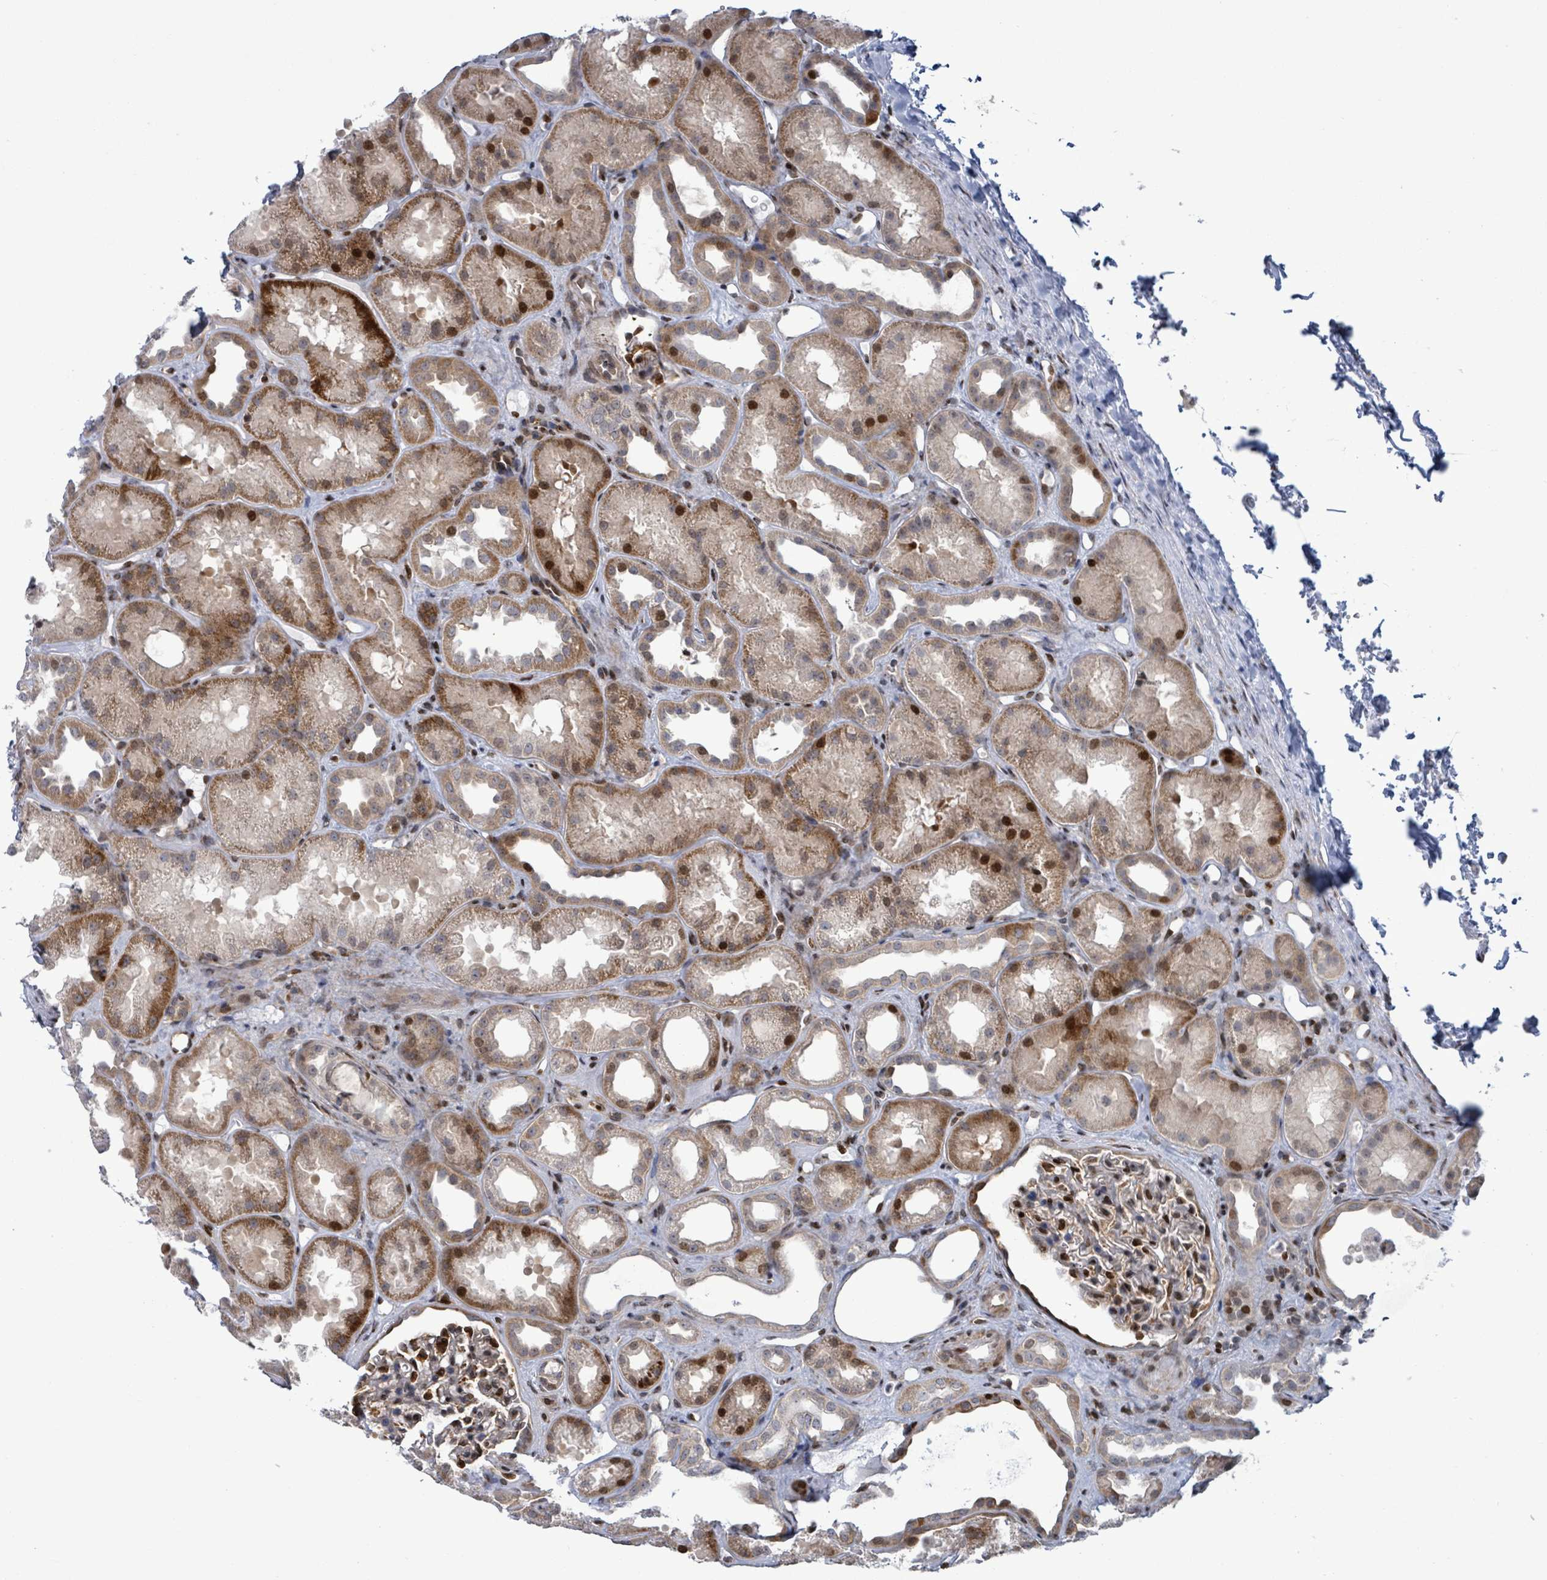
{"staining": {"intensity": "strong", "quantity": ">75%", "location": "nuclear"}, "tissue": "kidney", "cell_type": "Cells in glomeruli", "image_type": "normal", "snomed": [{"axis": "morphology", "description": "Normal tissue, NOS"}, {"axis": "topography", "description": "Kidney"}], "caption": "A photomicrograph of human kidney stained for a protein demonstrates strong nuclear brown staining in cells in glomeruli. The staining was performed using DAB (3,3'-diaminobenzidine) to visualize the protein expression in brown, while the nuclei were stained in blue with hematoxylin (Magnification: 20x).", "gene": "FNDC4", "patient": {"sex": "male", "age": 61}}